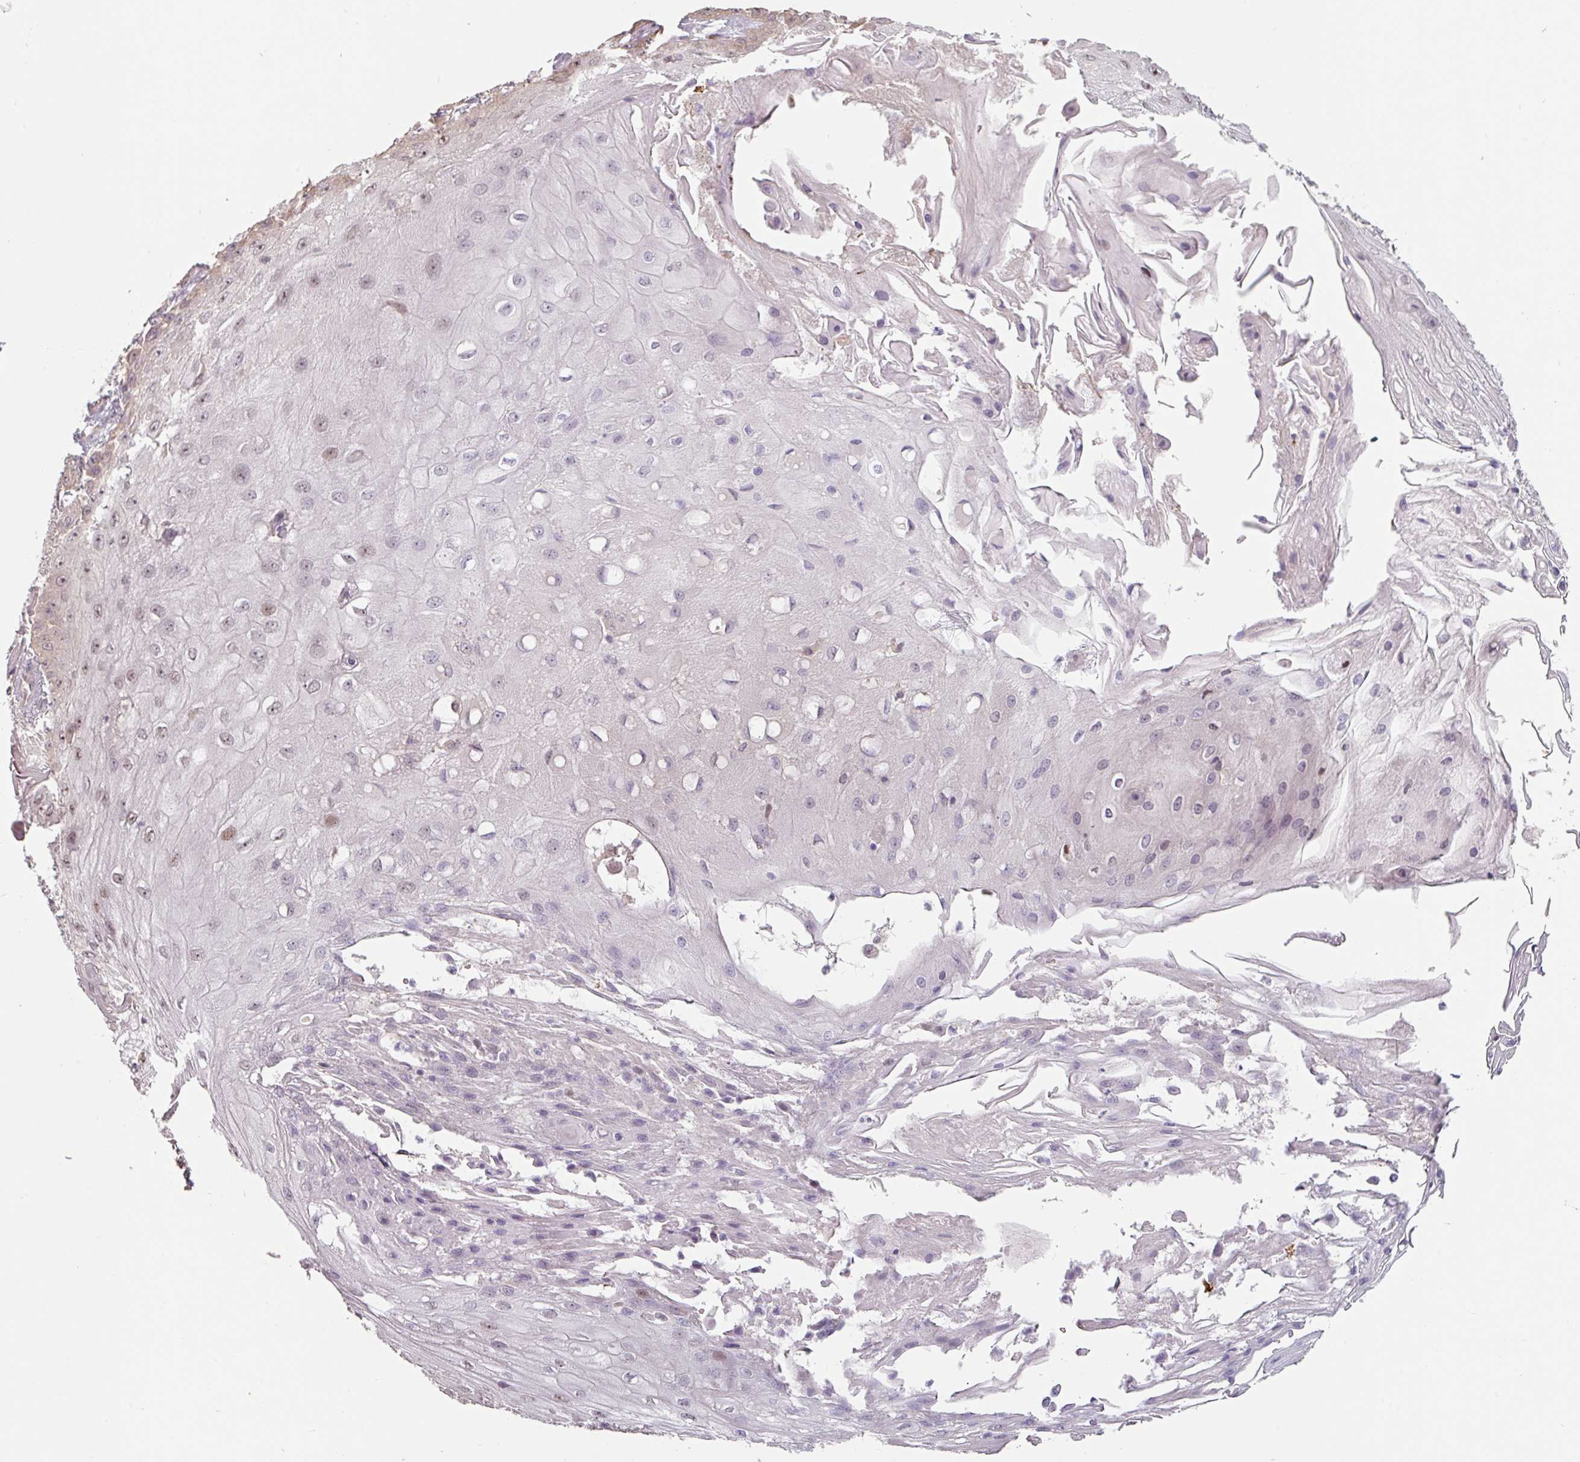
{"staining": {"intensity": "weak", "quantity": "<25%", "location": "nuclear"}, "tissue": "skin cancer", "cell_type": "Tumor cells", "image_type": "cancer", "snomed": [{"axis": "morphology", "description": "Squamous cell carcinoma, NOS"}, {"axis": "topography", "description": "Skin"}], "caption": "High power microscopy micrograph of an immunohistochemistry micrograph of squamous cell carcinoma (skin), revealing no significant expression in tumor cells.", "gene": "ZBTB6", "patient": {"sex": "male", "age": 70}}